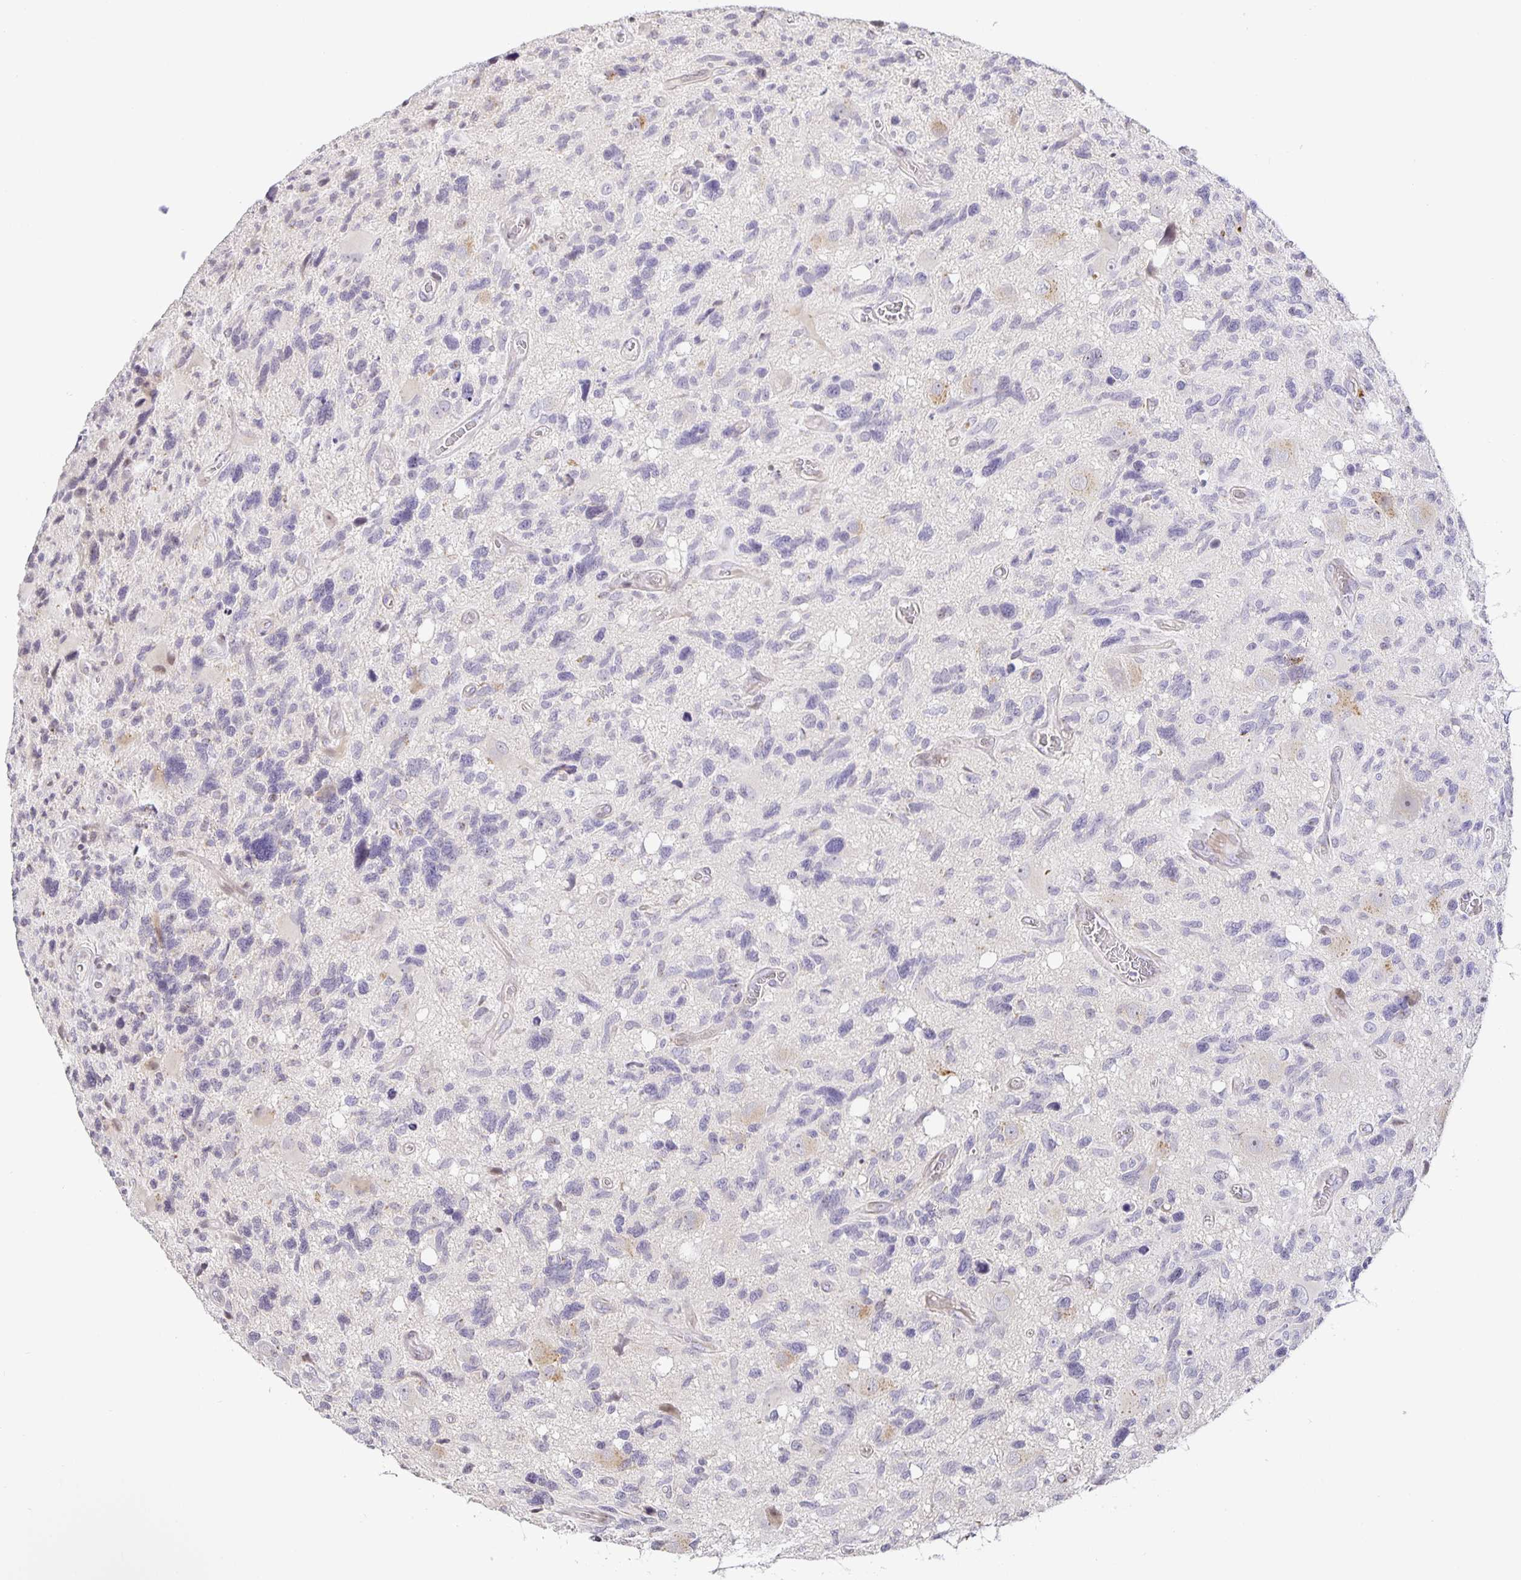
{"staining": {"intensity": "negative", "quantity": "none", "location": "none"}, "tissue": "glioma", "cell_type": "Tumor cells", "image_type": "cancer", "snomed": [{"axis": "morphology", "description": "Glioma, malignant, High grade"}, {"axis": "topography", "description": "Brain"}], "caption": "Immunohistochemistry image of human glioma stained for a protein (brown), which demonstrates no expression in tumor cells. The staining is performed using DAB brown chromogen with nuclei counter-stained in using hematoxylin.", "gene": "TJP3", "patient": {"sex": "male", "age": 49}}